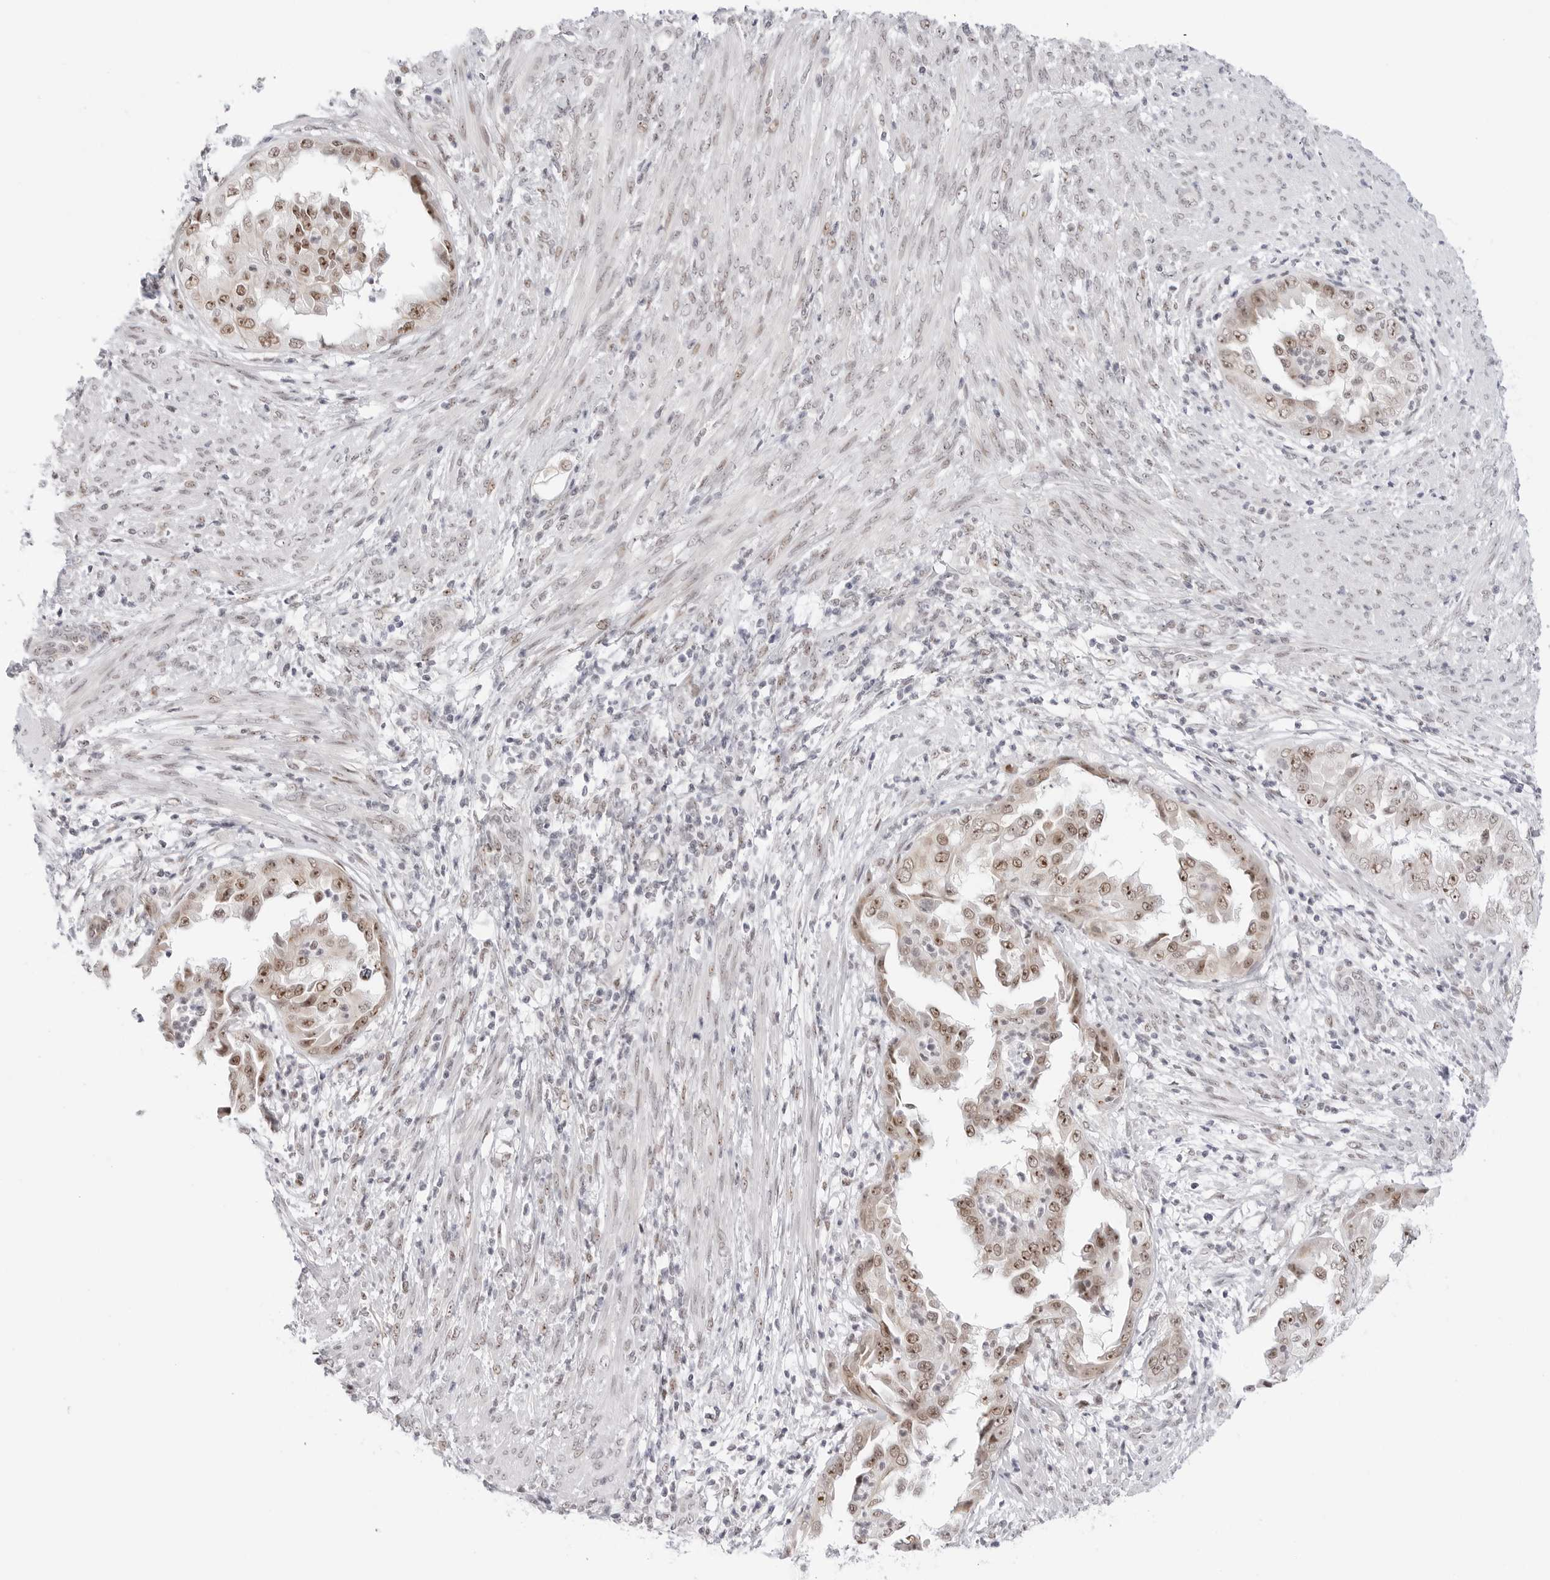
{"staining": {"intensity": "moderate", "quantity": ">75%", "location": "nuclear"}, "tissue": "endometrial cancer", "cell_type": "Tumor cells", "image_type": "cancer", "snomed": [{"axis": "morphology", "description": "Adenocarcinoma, NOS"}, {"axis": "topography", "description": "Endometrium"}], "caption": "Adenocarcinoma (endometrial) stained for a protein demonstrates moderate nuclear positivity in tumor cells. The staining was performed using DAB, with brown indicating positive protein expression. Nuclei are stained blue with hematoxylin.", "gene": "C1orf162", "patient": {"sex": "female", "age": 85}}